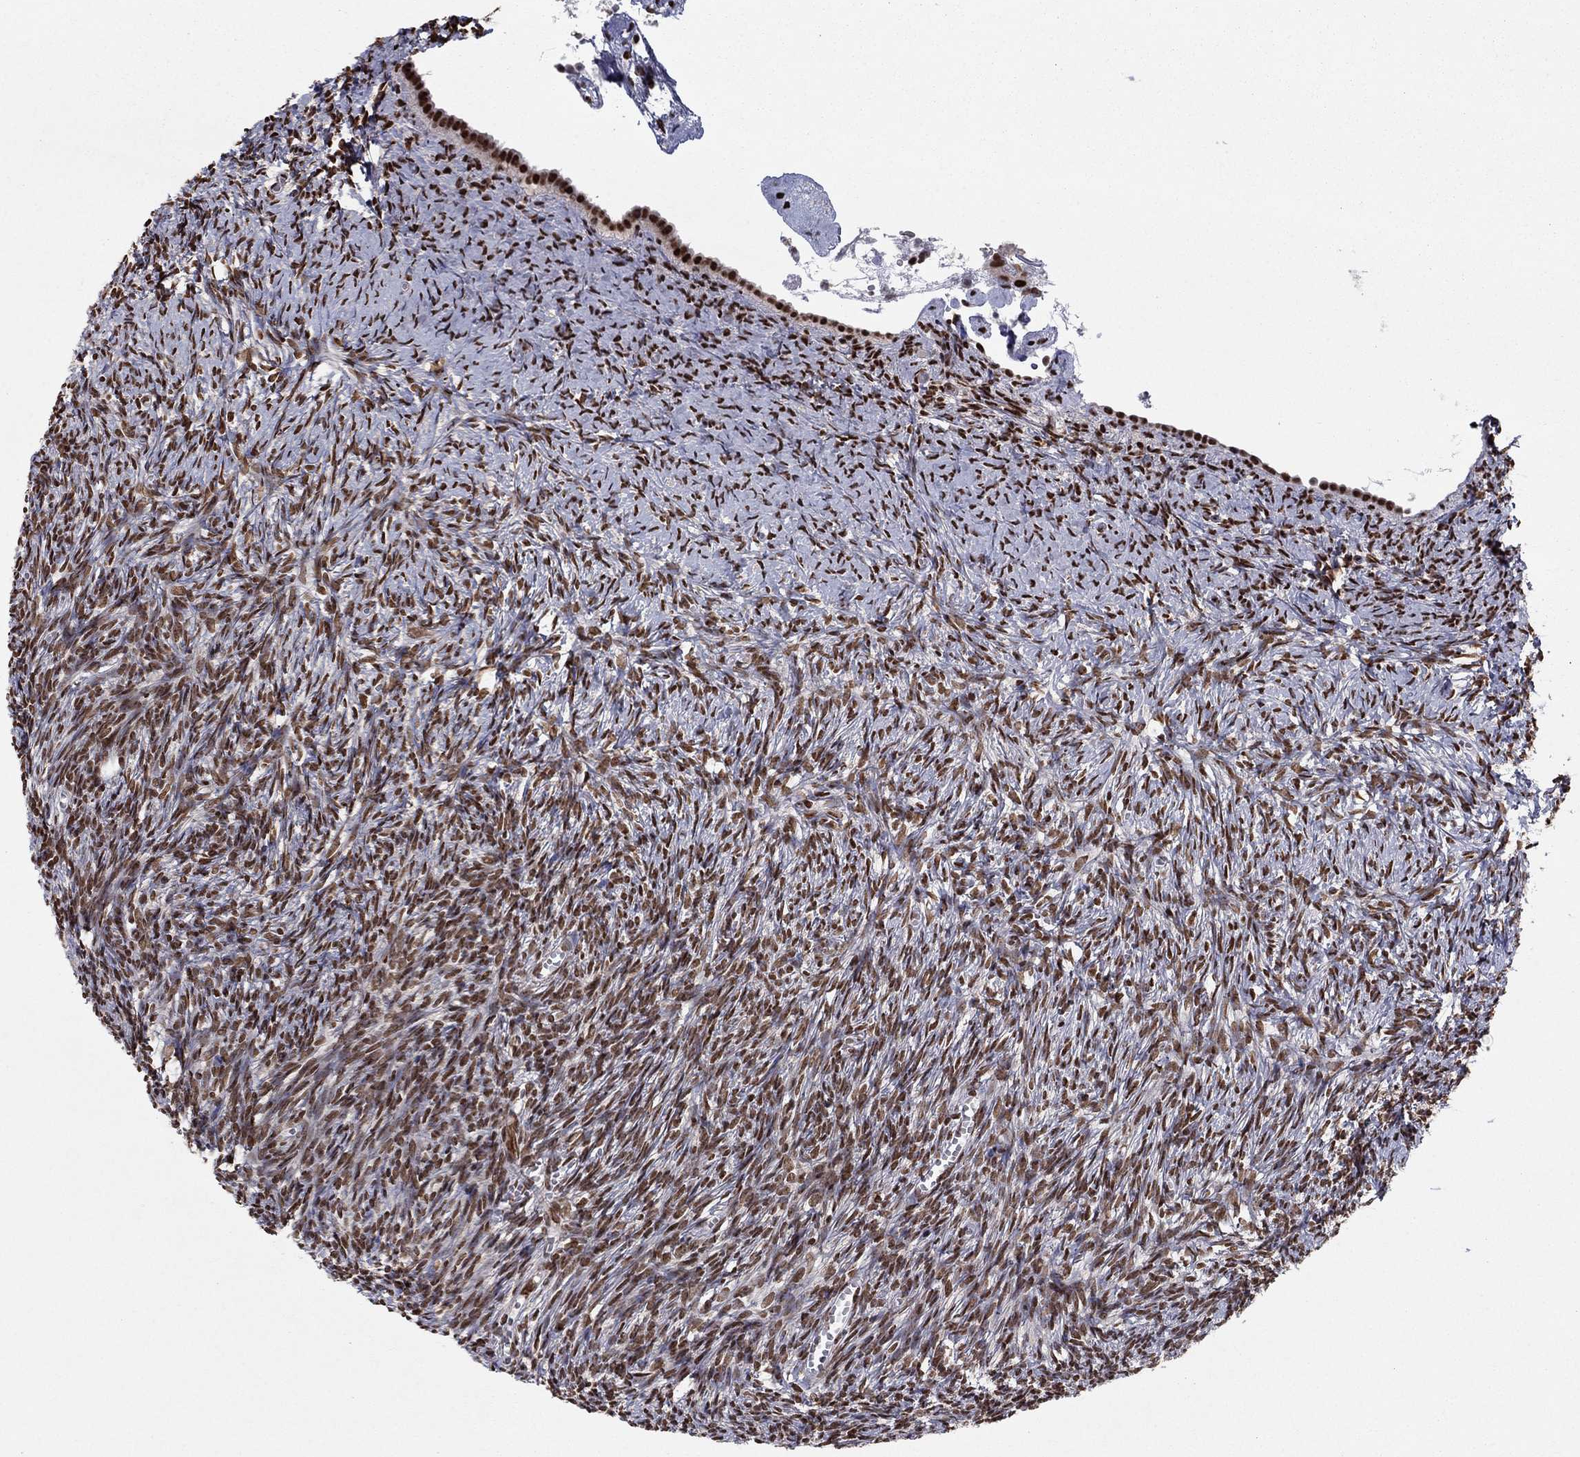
{"staining": {"intensity": "strong", "quantity": "25%-75%", "location": "nuclear"}, "tissue": "ovary", "cell_type": "Ovarian stroma cells", "image_type": "normal", "snomed": [{"axis": "morphology", "description": "Normal tissue, NOS"}, {"axis": "topography", "description": "Ovary"}], "caption": "Strong nuclear expression is present in approximately 25%-75% of ovarian stroma cells in unremarkable ovary. The protein of interest is stained brown, and the nuclei are stained in blue (DAB (3,3'-diaminobenzidine) IHC with brightfield microscopy, high magnification).", "gene": "USP54", "patient": {"sex": "female", "age": 43}}